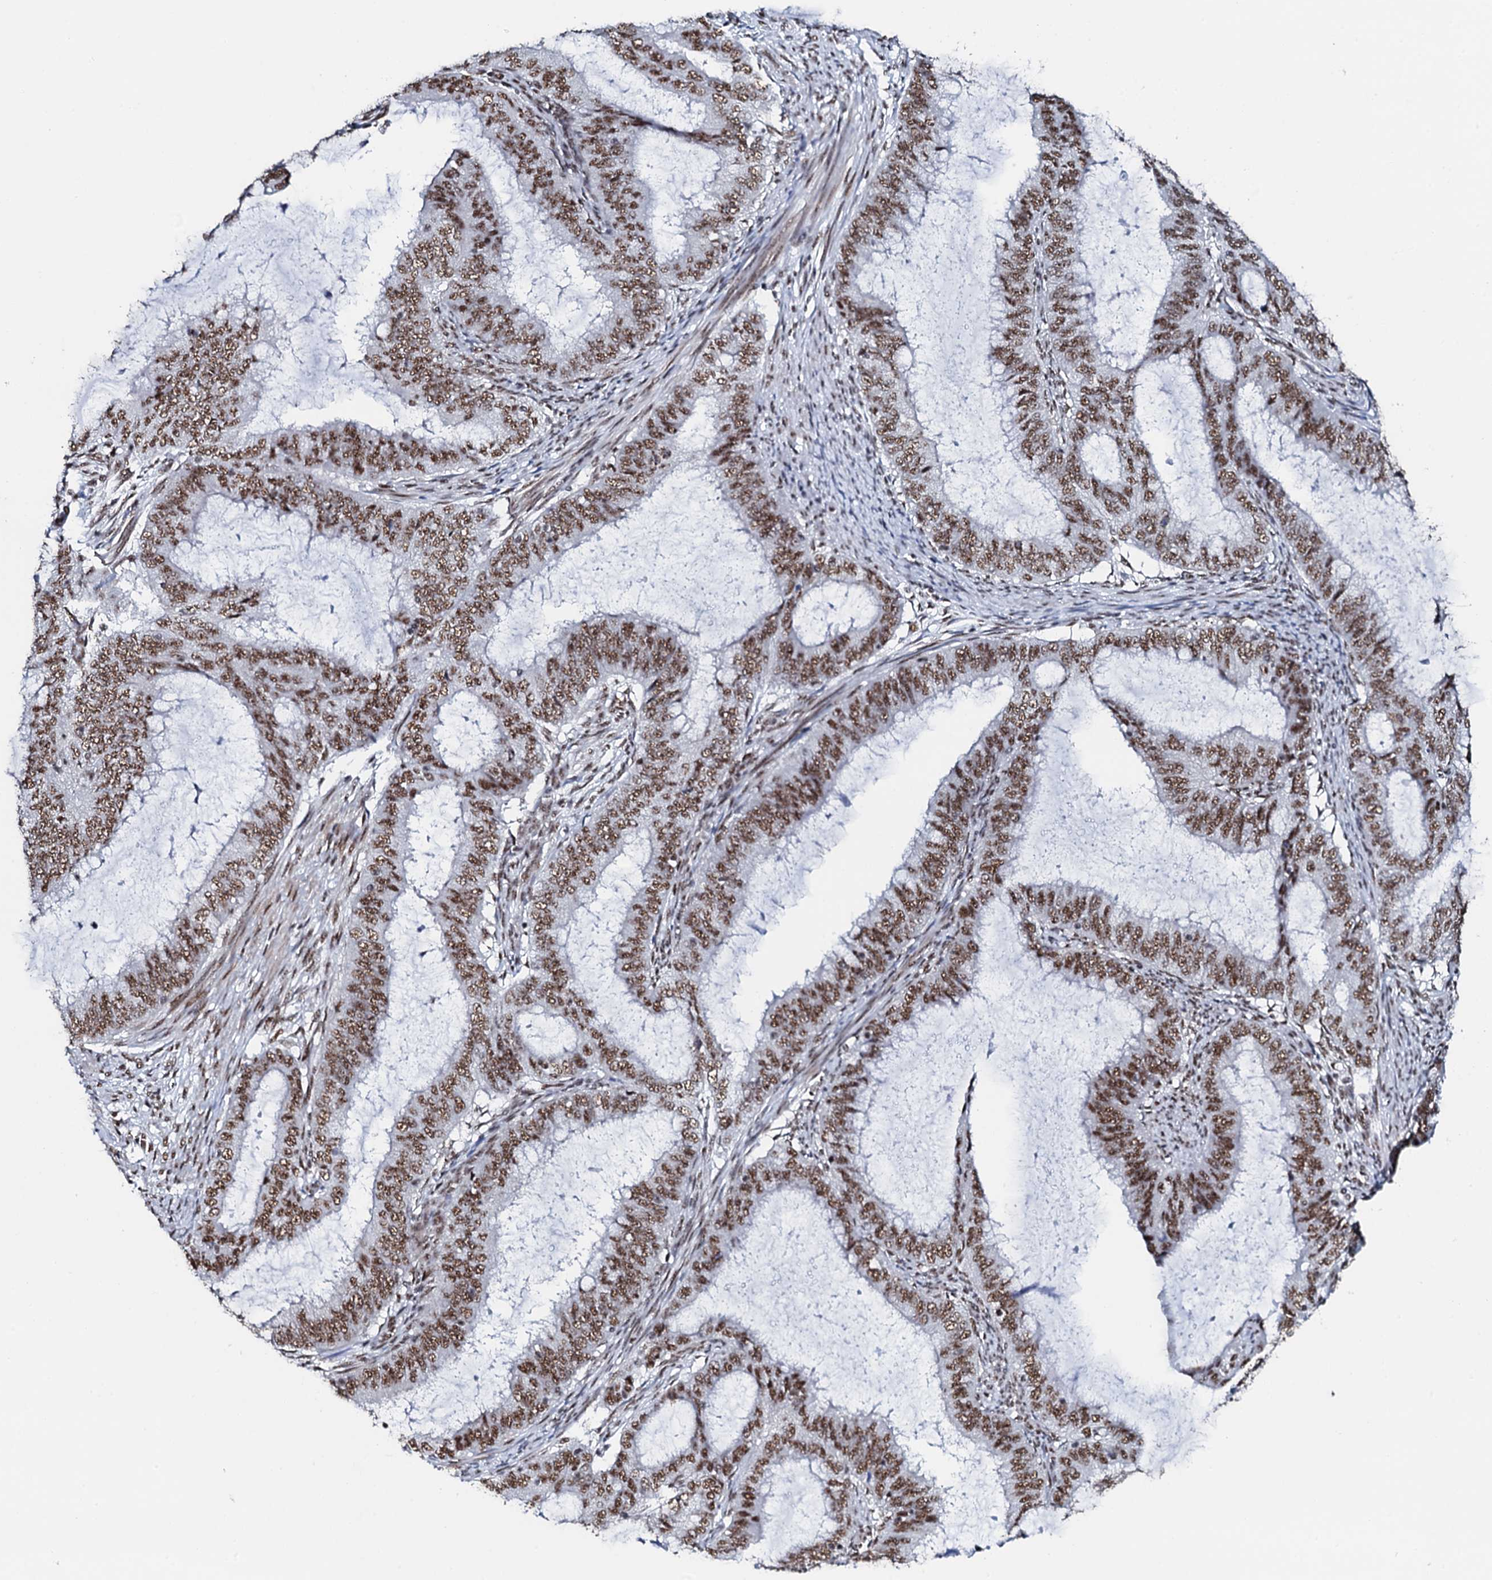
{"staining": {"intensity": "moderate", "quantity": ">75%", "location": "nuclear"}, "tissue": "endometrial cancer", "cell_type": "Tumor cells", "image_type": "cancer", "snomed": [{"axis": "morphology", "description": "Adenocarcinoma, NOS"}, {"axis": "topography", "description": "Endometrium"}], "caption": "Brown immunohistochemical staining in human endometrial cancer (adenocarcinoma) demonstrates moderate nuclear expression in approximately >75% of tumor cells.", "gene": "NKAPD1", "patient": {"sex": "female", "age": 51}}